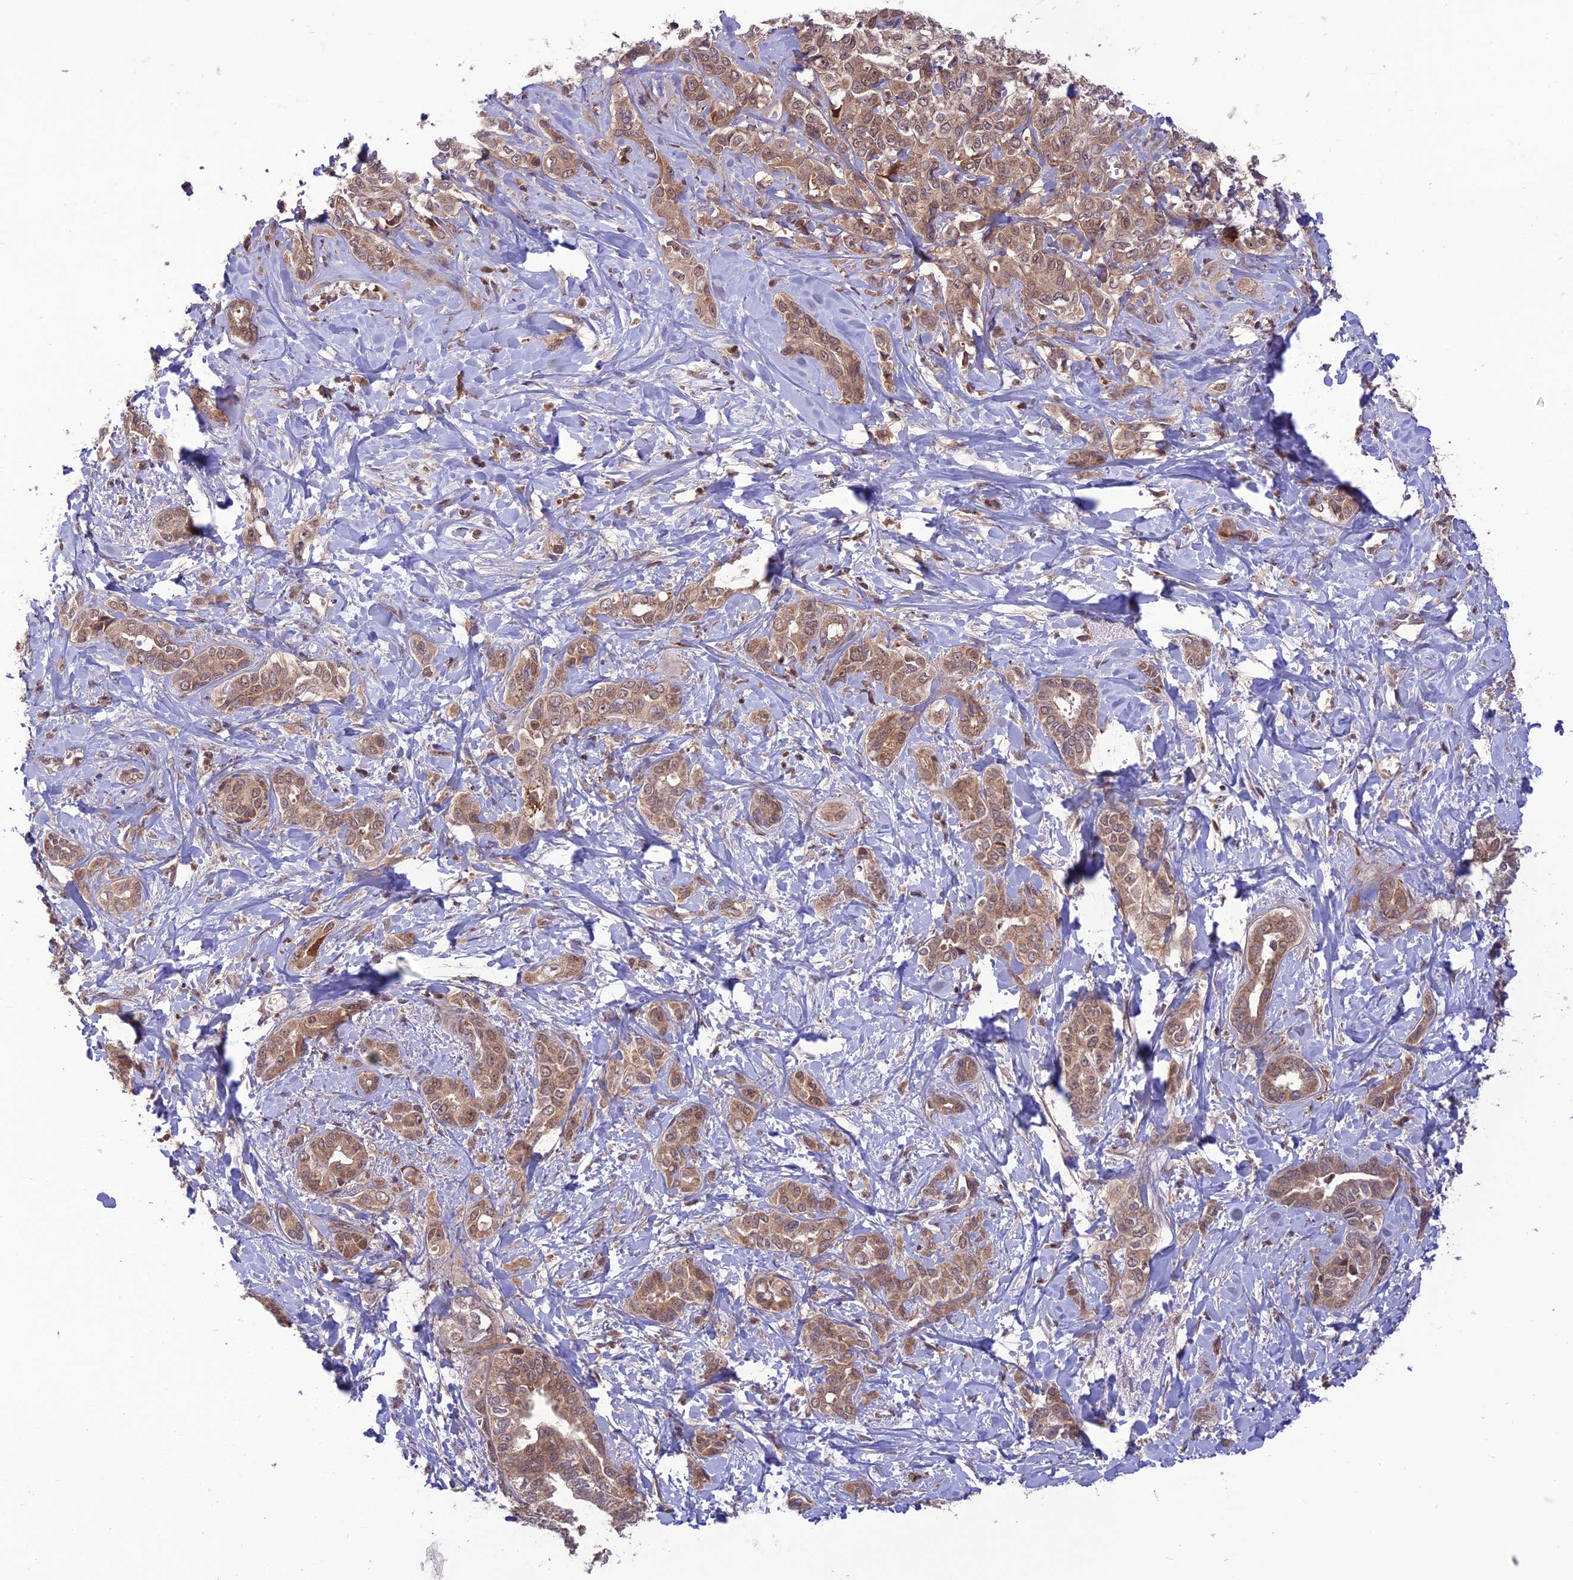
{"staining": {"intensity": "weak", "quantity": ">75%", "location": "cytoplasmic/membranous,nuclear"}, "tissue": "liver cancer", "cell_type": "Tumor cells", "image_type": "cancer", "snomed": [{"axis": "morphology", "description": "Cholangiocarcinoma"}, {"axis": "topography", "description": "Liver"}], "caption": "Cholangiocarcinoma (liver) stained with DAB IHC shows low levels of weak cytoplasmic/membranous and nuclear positivity in about >75% of tumor cells.", "gene": "NDUFC1", "patient": {"sex": "female", "age": 77}}